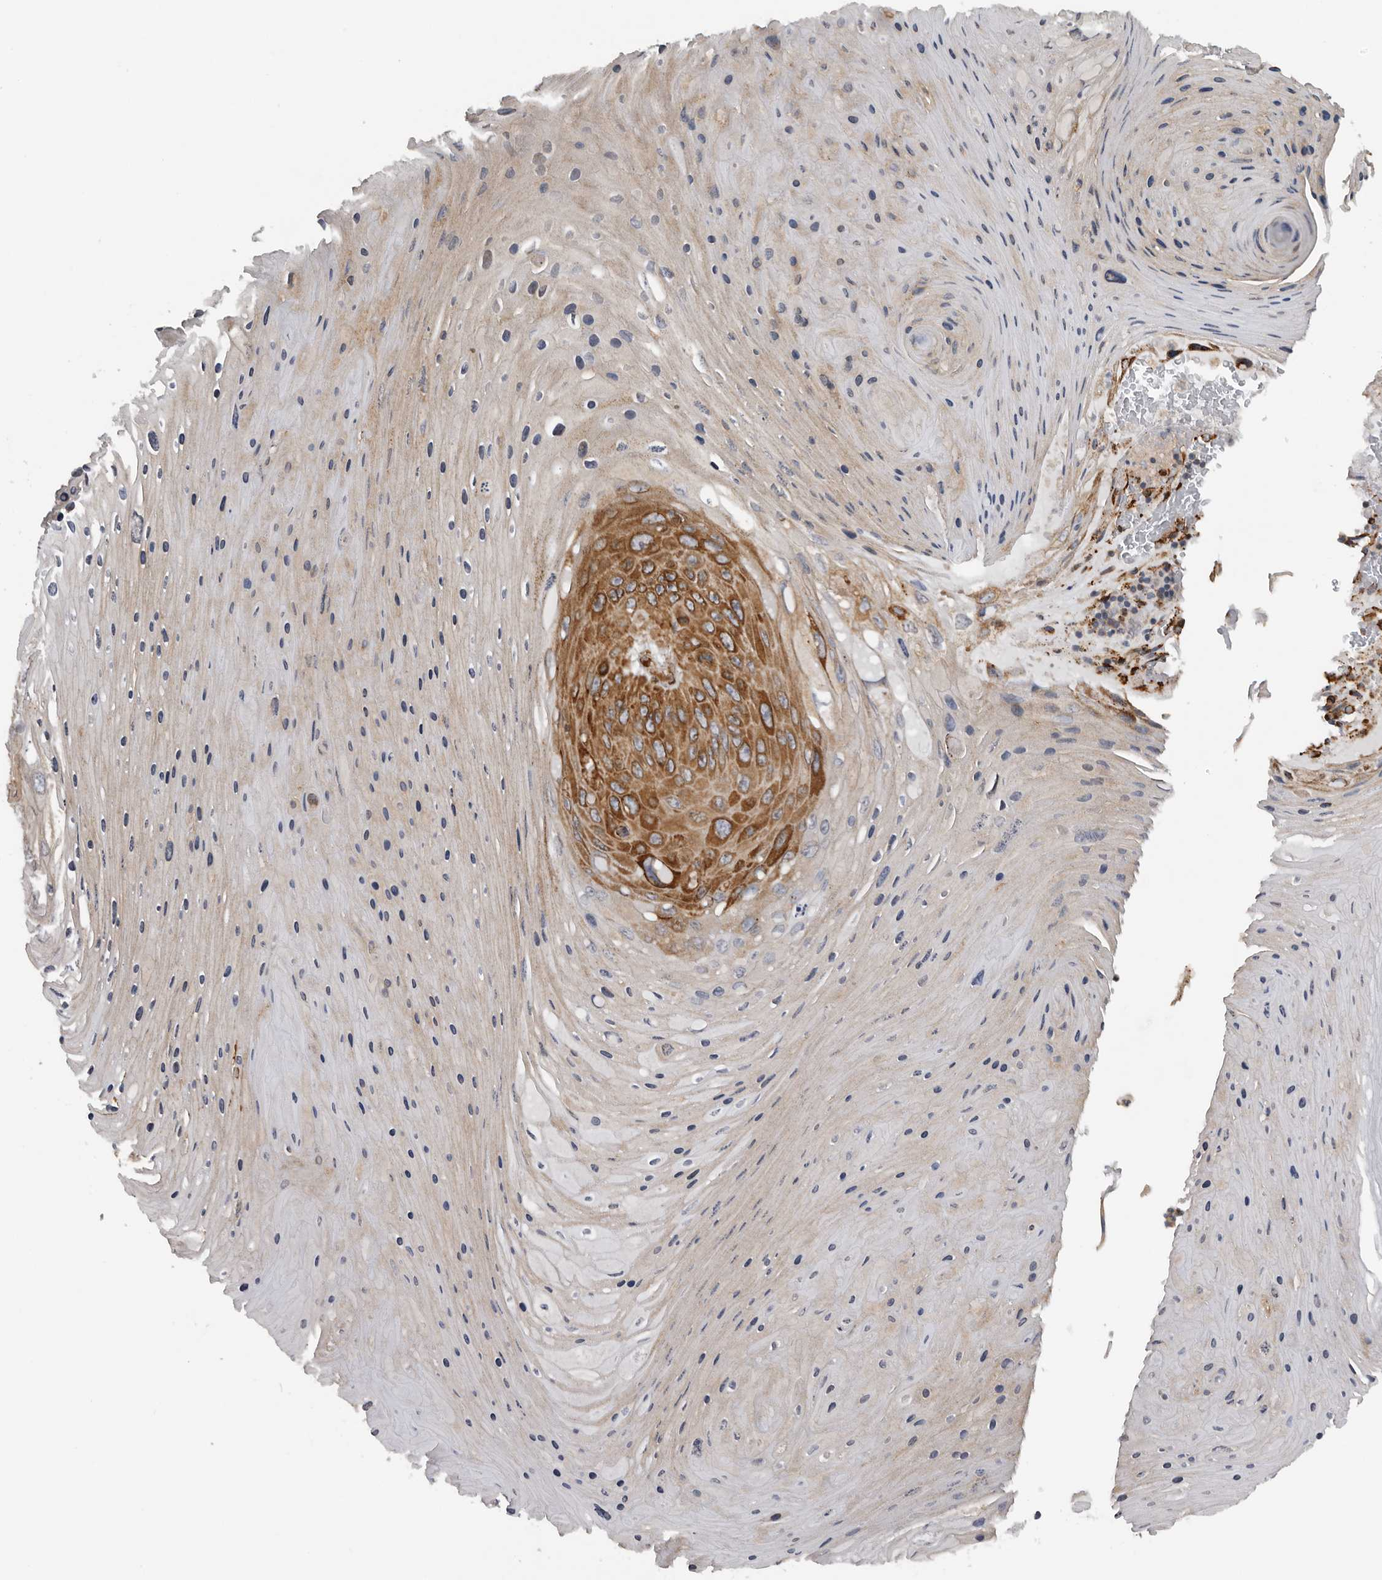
{"staining": {"intensity": "moderate", "quantity": "25%-75%", "location": "cytoplasmic/membranous"}, "tissue": "skin cancer", "cell_type": "Tumor cells", "image_type": "cancer", "snomed": [{"axis": "morphology", "description": "Squamous cell carcinoma, NOS"}, {"axis": "topography", "description": "Skin"}], "caption": "IHC image of human skin squamous cell carcinoma stained for a protein (brown), which shows medium levels of moderate cytoplasmic/membranous positivity in about 25%-75% of tumor cells.", "gene": "CEP350", "patient": {"sex": "female", "age": 88}}